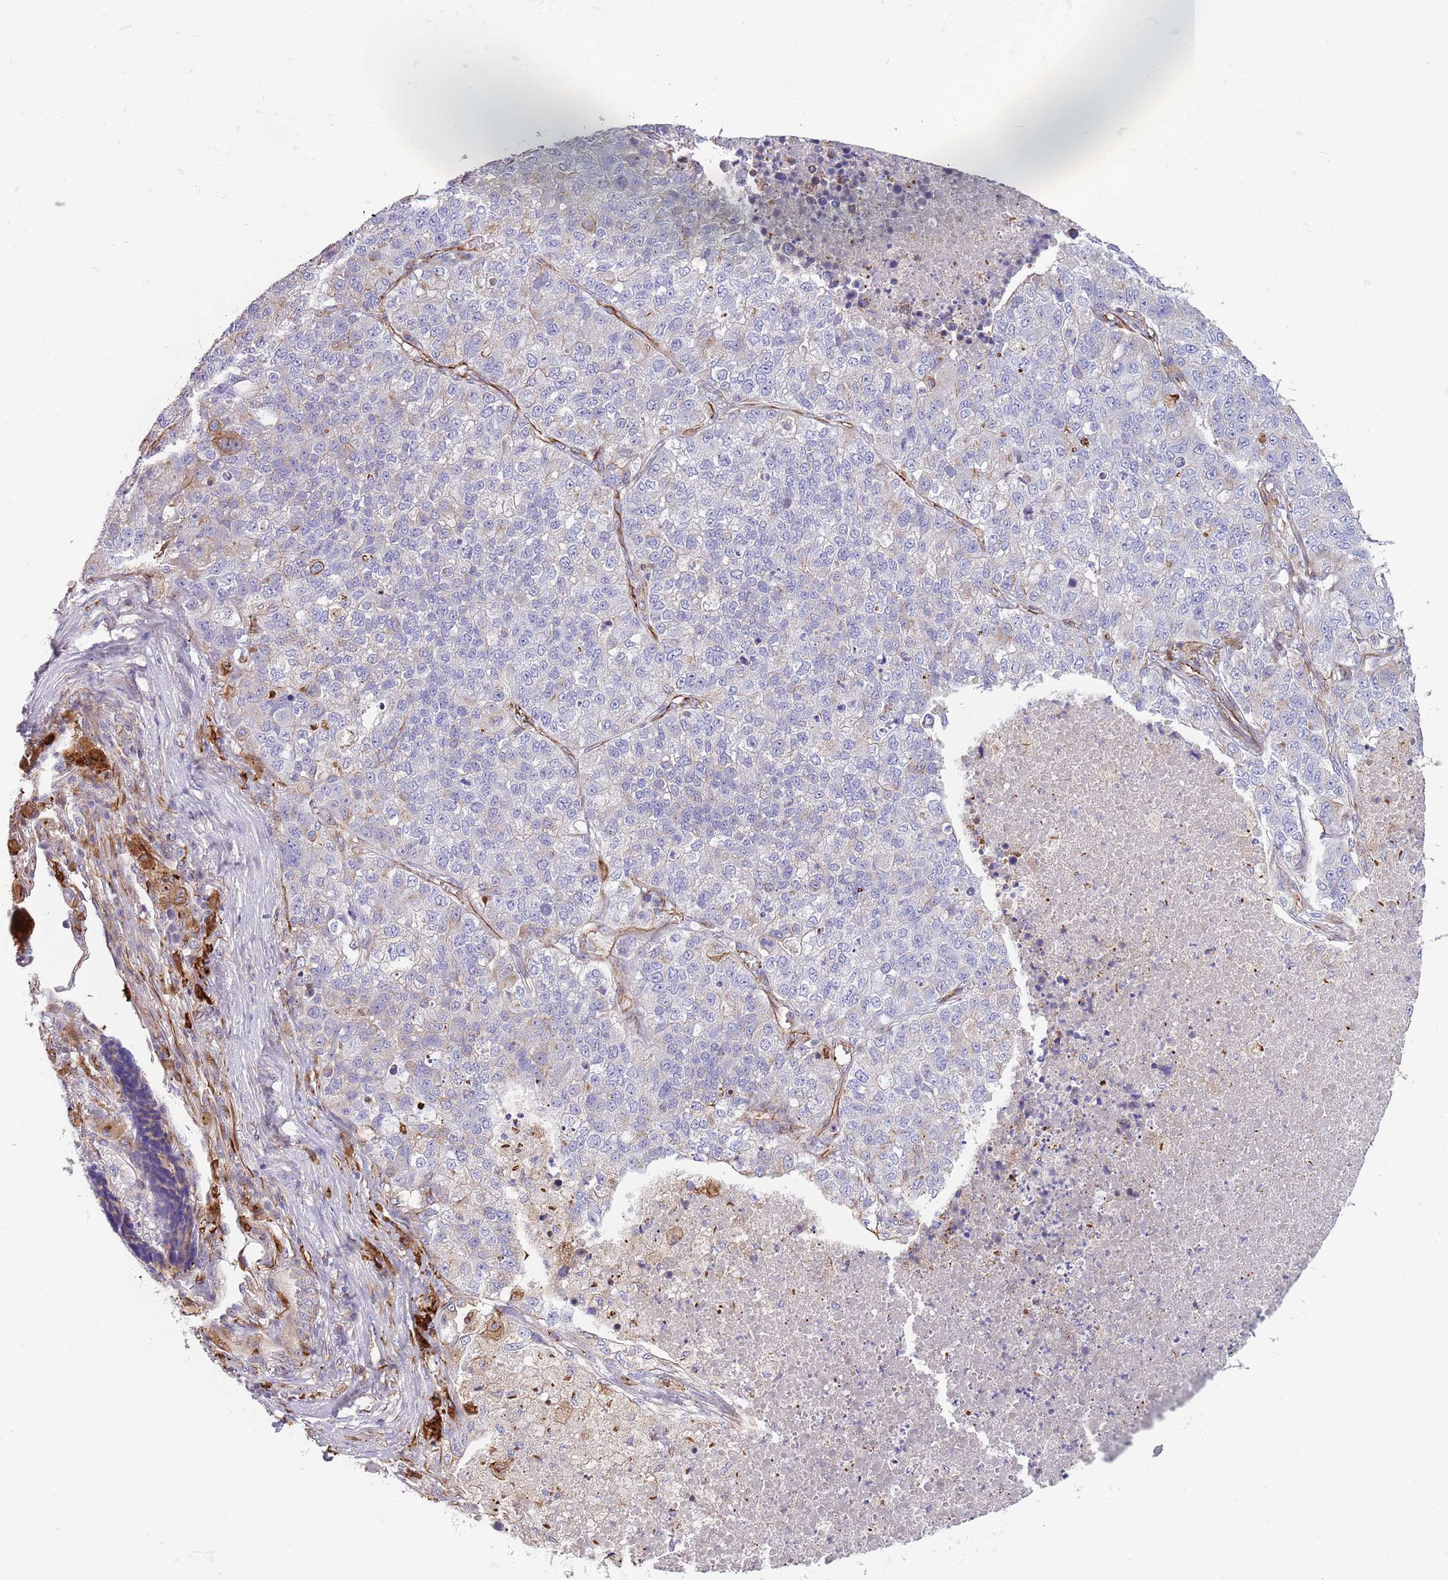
{"staining": {"intensity": "negative", "quantity": "none", "location": "none"}, "tissue": "lung cancer", "cell_type": "Tumor cells", "image_type": "cancer", "snomed": [{"axis": "morphology", "description": "Adenocarcinoma, NOS"}, {"axis": "topography", "description": "Lung"}], "caption": "Lung cancer (adenocarcinoma) was stained to show a protein in brown. There is no significant expression in tumor cells.", "gene": "MOGAT1", "patient": {"sex": "male", "age": 49}}